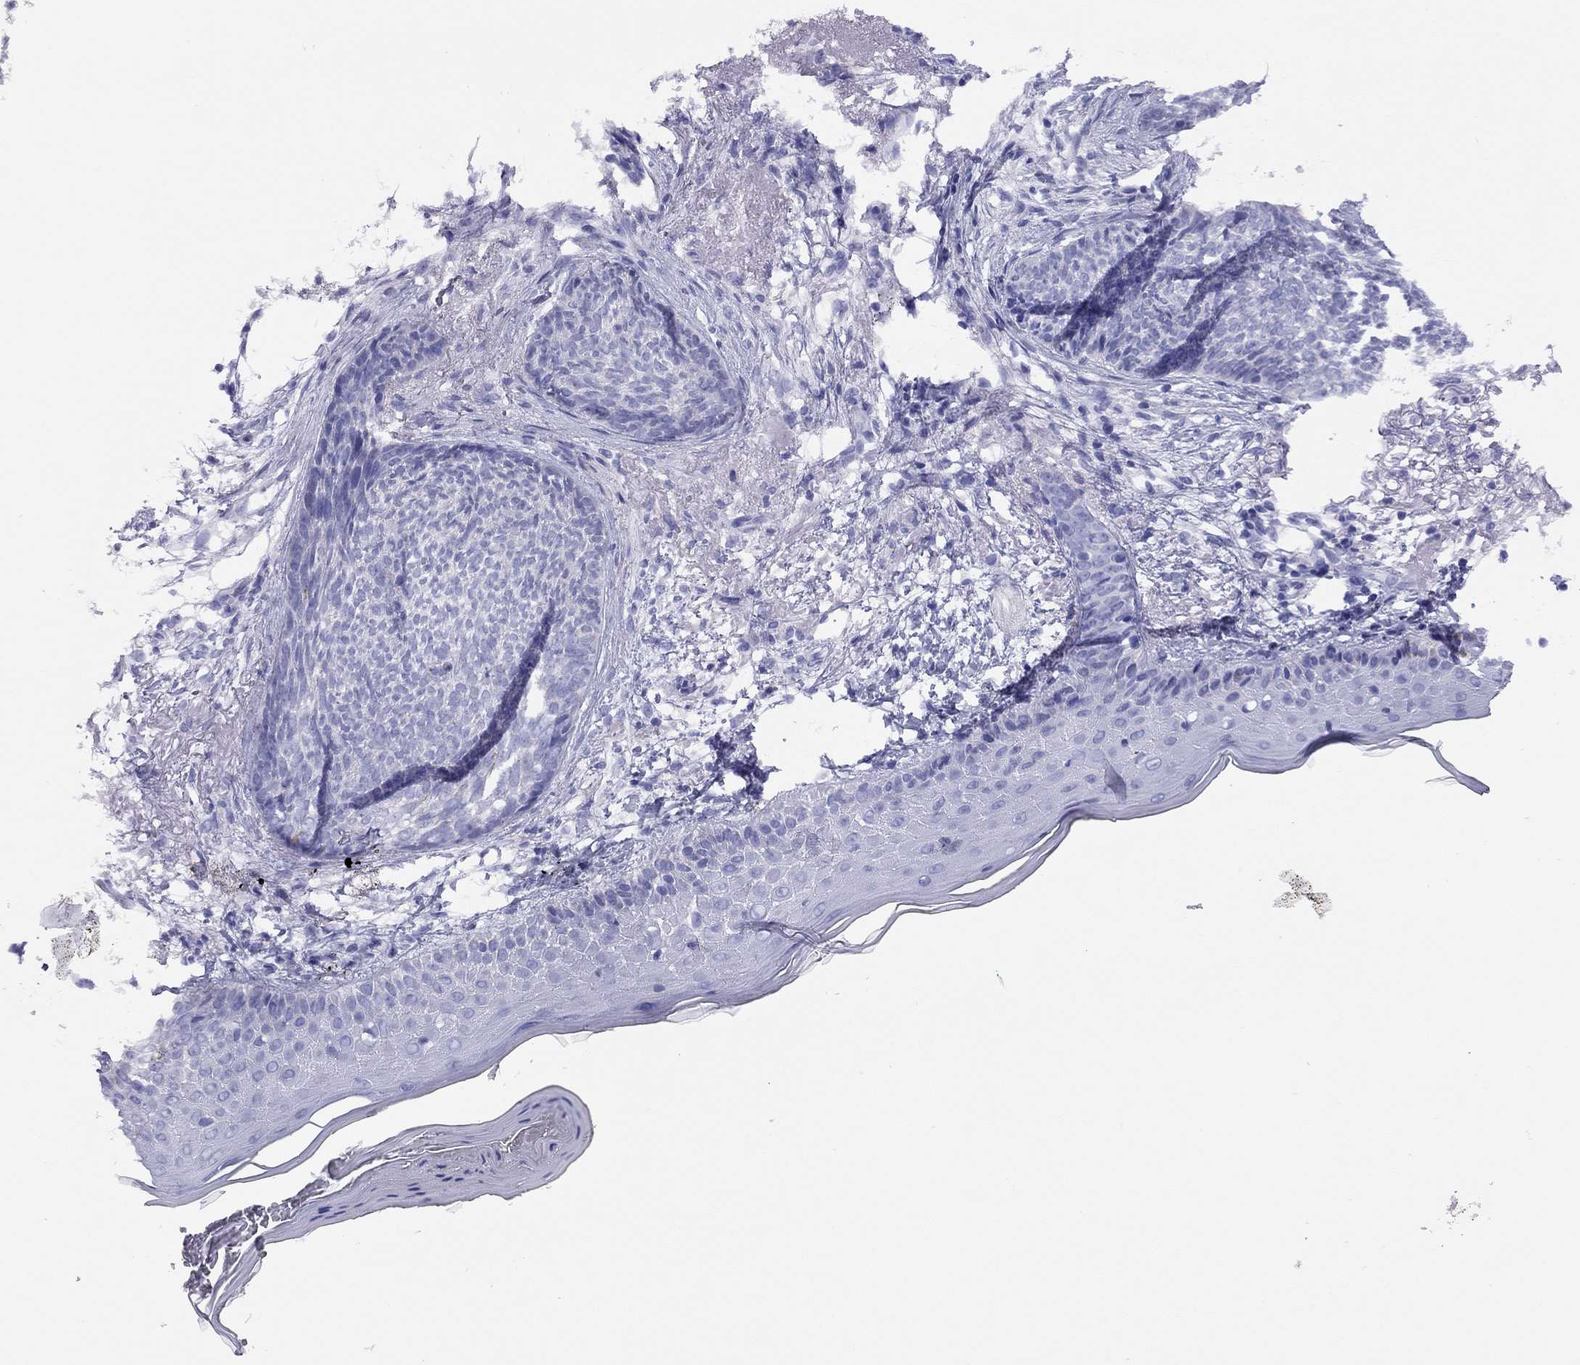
{"staining": {"intensity": "negative", "quantity": "none", "location": "none"}, "tissue": "skin cancer", "cell_type": "Tumor cells", "image_type": "cancer", "snomed": [{"axis": "morphology", "description": "Normal tissue, NOS"}, {"axis": "morphology", "description": "Basal cell carcinoma"}, {"axis": "topography", "description": "Skin"}], "caption": "DAB immunohistochemical staining of skin cancer displays no significant expression in tumor cells. (IHC, brightfield microscopy, high magnification).", "gene": "LRIT2", "patient": {"sex": "male", "age": 84}}